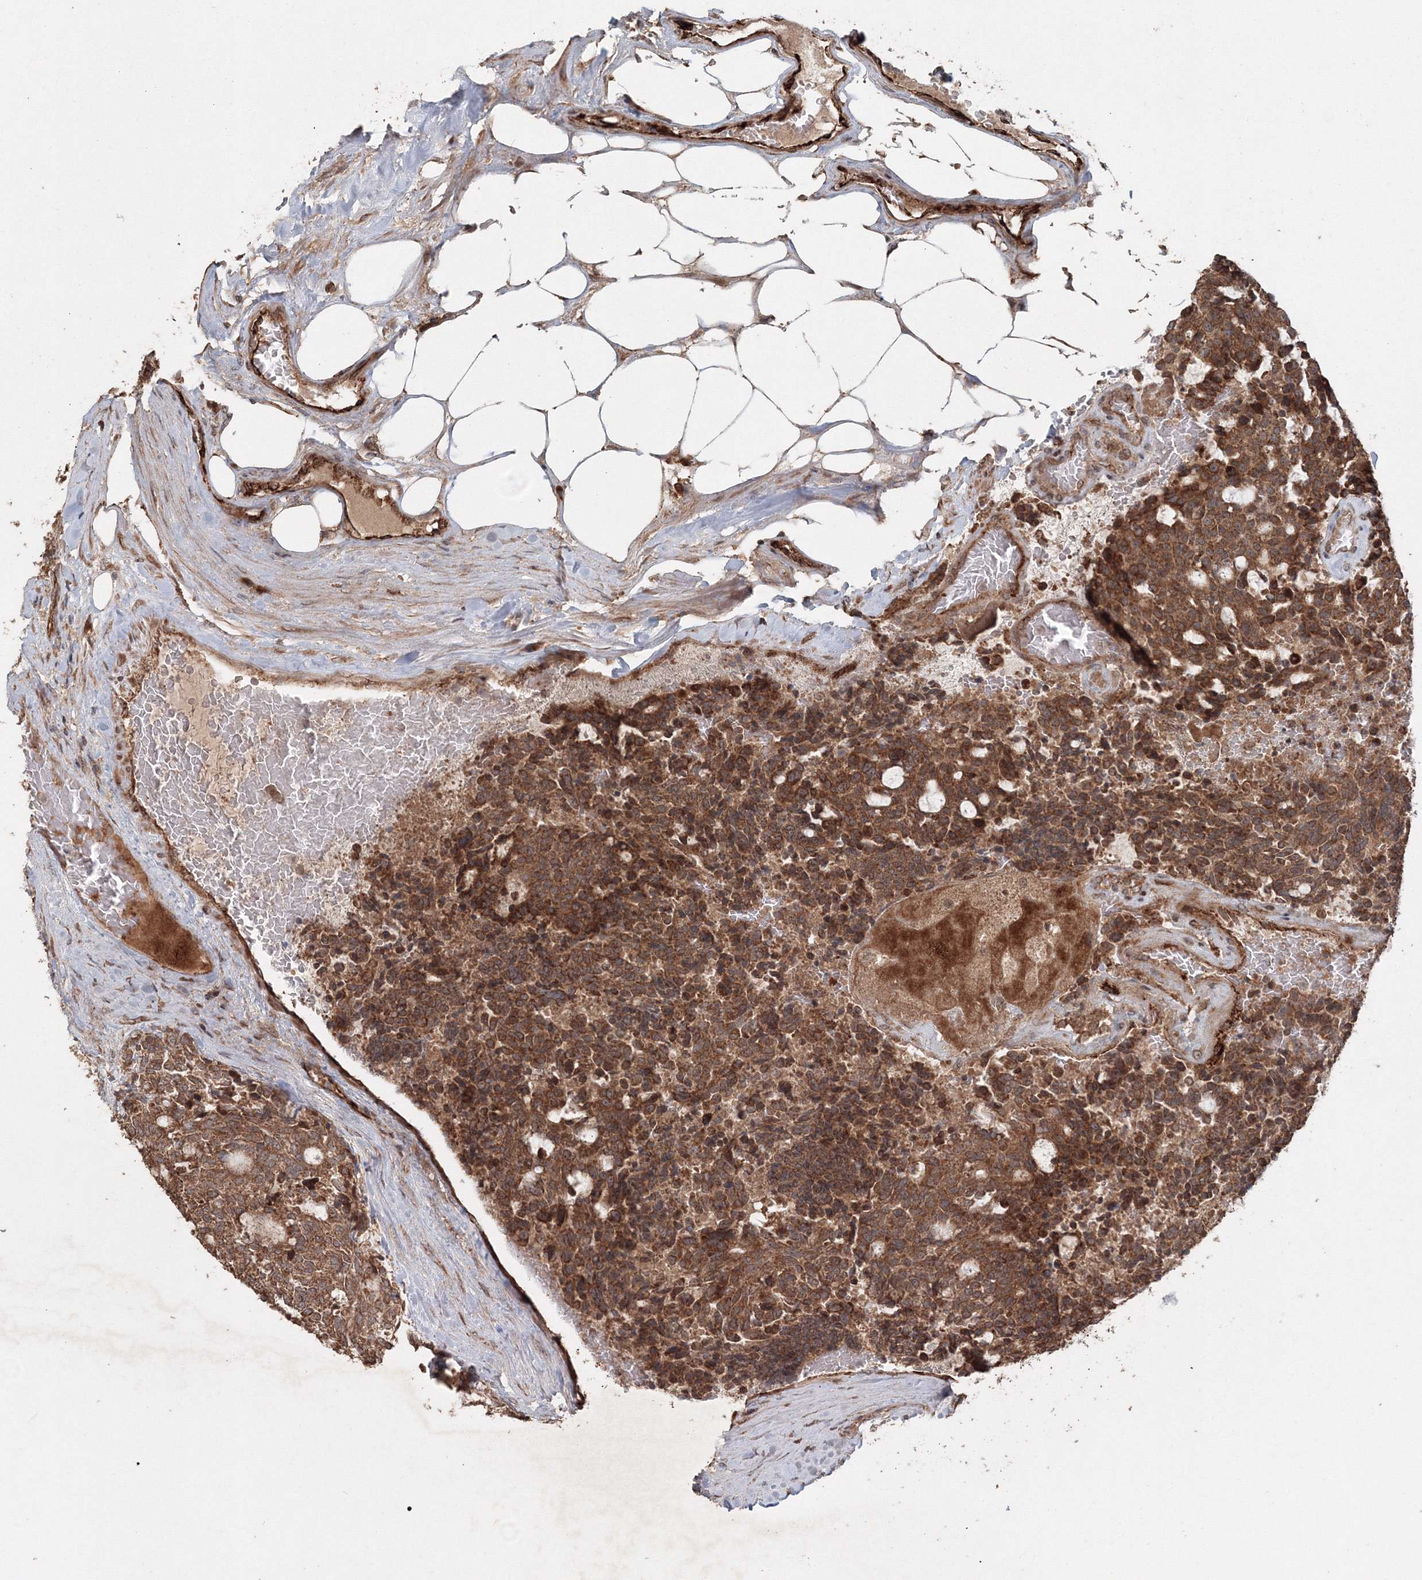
{"staining": {"intensity": "moderate", "quantity": ">75%", "location": "cytoplasmic/membranous"}, "tissue": "carcinoid", "cell_type": "Tumor cells", "image_type": "cancer", "snomed": [{"axis": "morphology", "description": "Carcinoid, malignant, NOS"}, {"axis": "topography", "description": "Pancreas"}], "caption": "The image shows staining of carcinoid, revealing moderate cytoplasmic/membranous protein expression (brown color) within tumor cells.", "gene": "ANAPC16", "patient": {"sex": "female", "age": 54}}